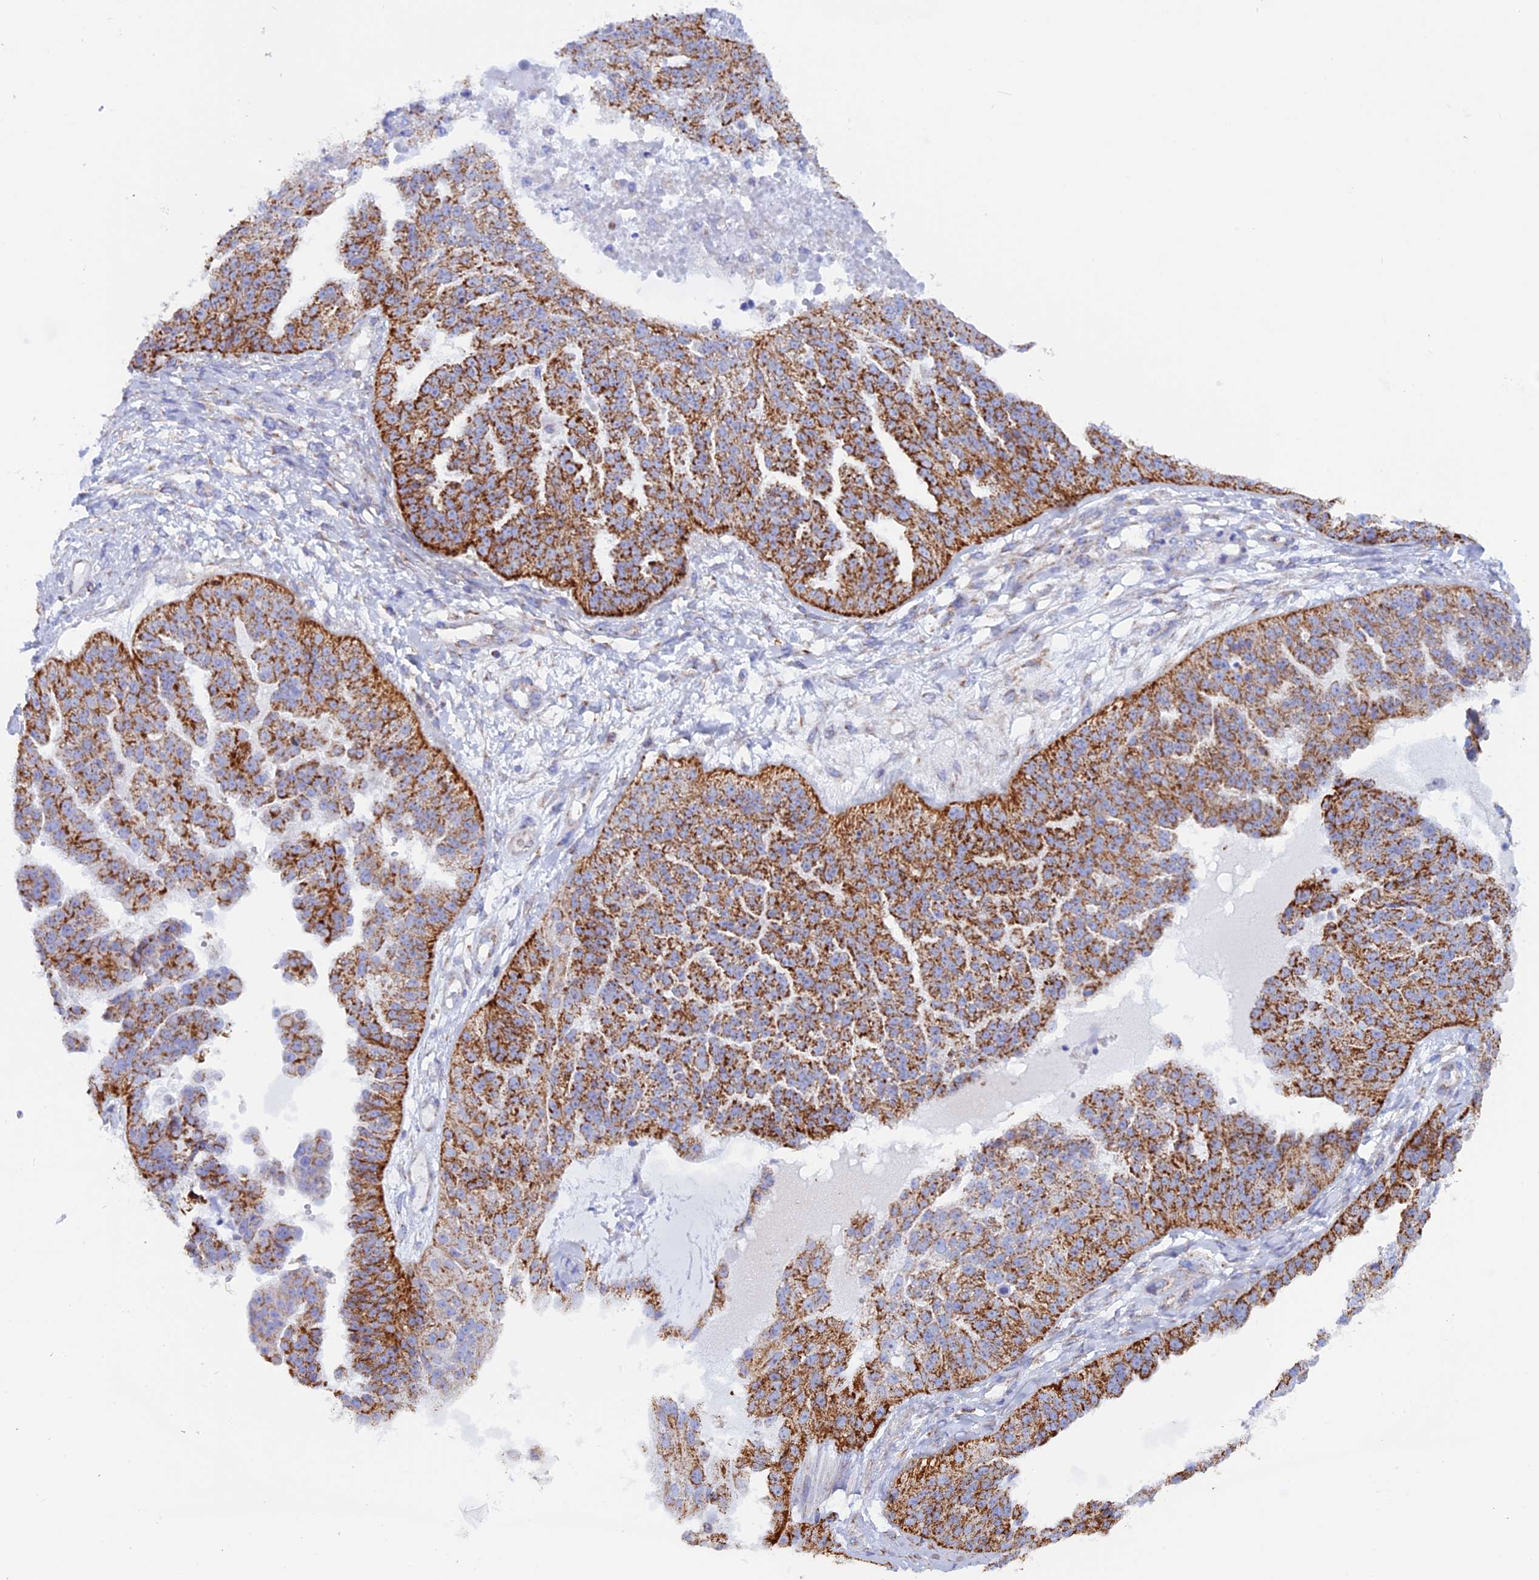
{"staining": {"intensity": "strong", "quantity": ">75%", "location": "cytoplasmic/membranous"}, "tissue": "ovarian cancer", "cell_type": "Tumor cells", "image_type": "cancer", "snomed": [{"axis": "morphology", "description": "Cystadenocarcinoma, serous, NOS"}, {"axis": "topography", "description": "Ovary"}], "caption": "Immunohistochemical staining of ovarian serous cystadenocarcinoma exhibits strong cytoplasmic/membranous protein positivity in about >75% of tumor cells.", "gene": "GCDH", "patient": {"sex": "female", "age": 58}}